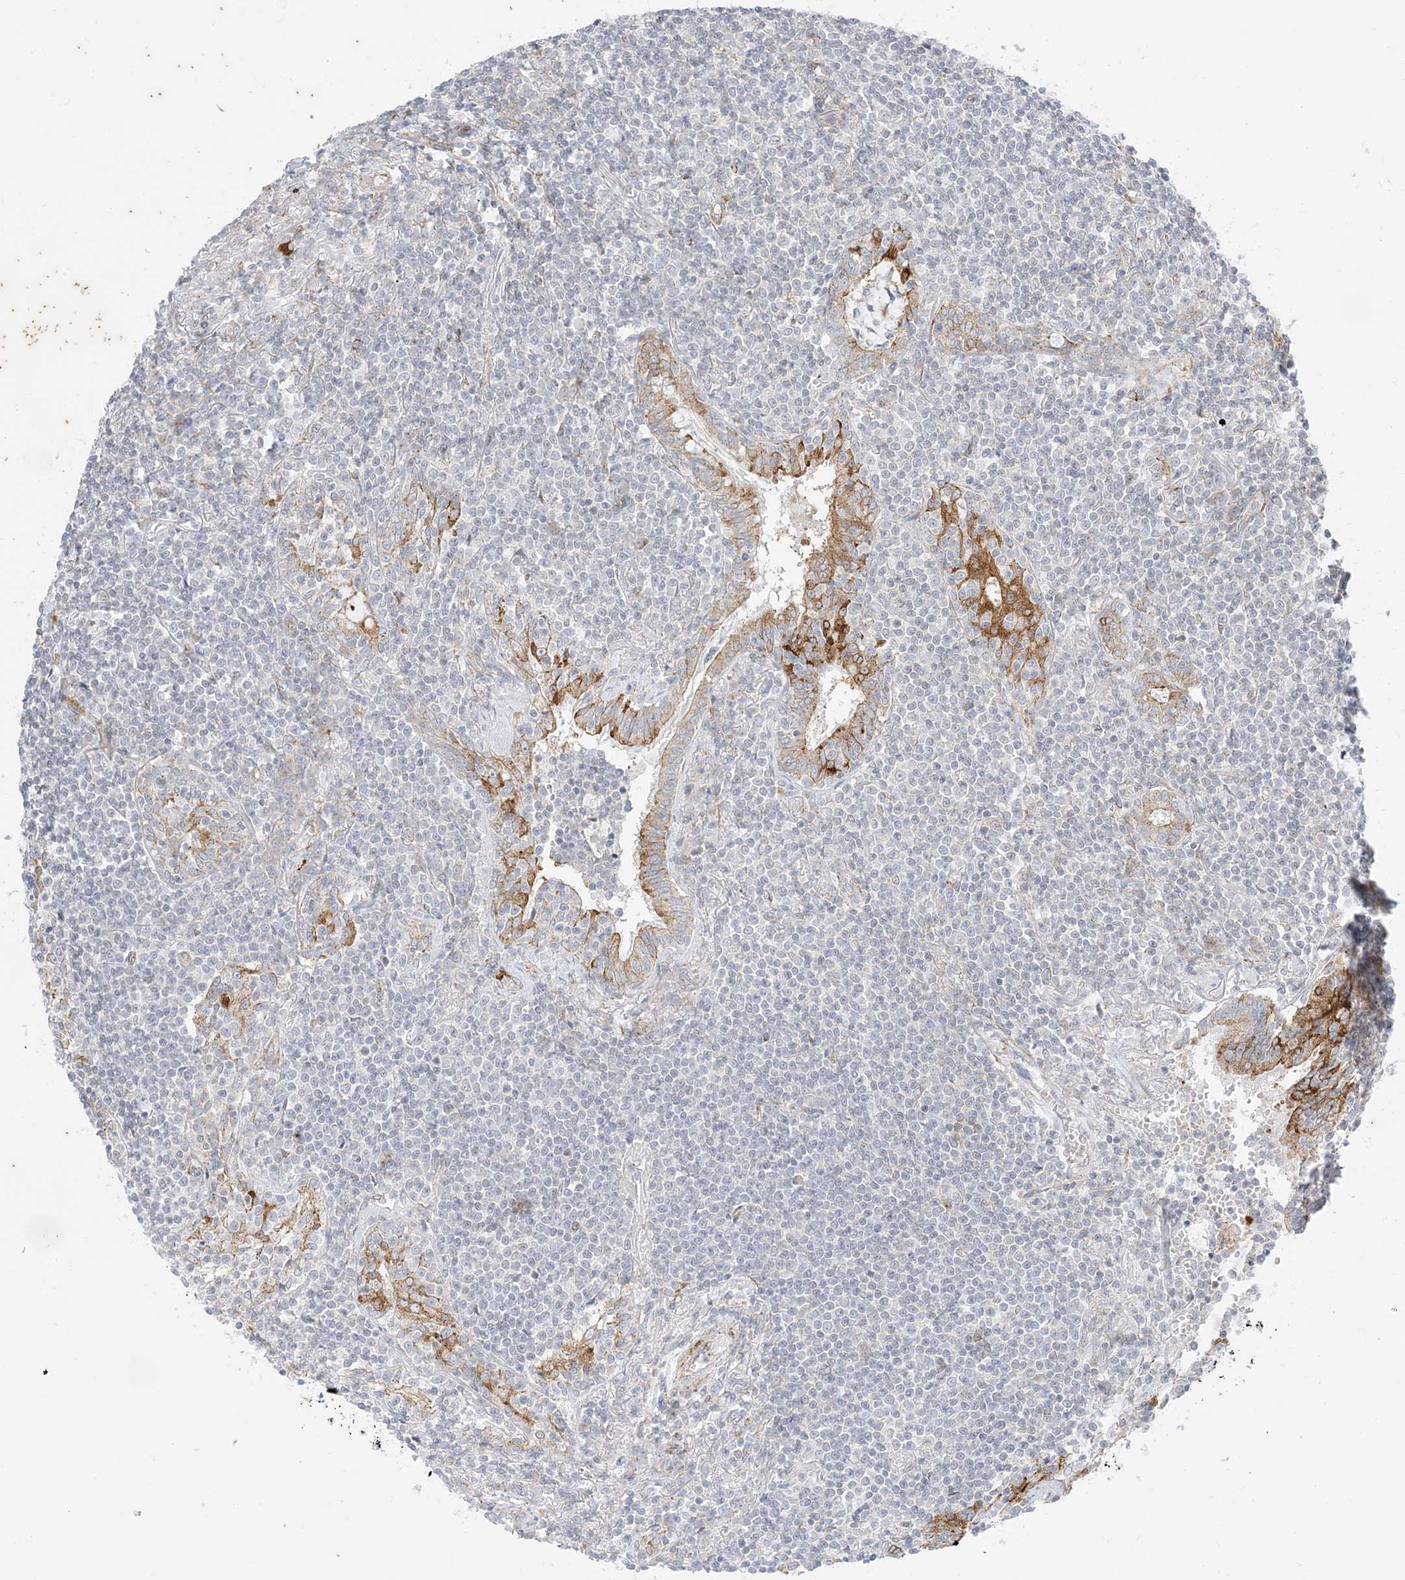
{"staining": {"intensity": "negative", "quantity": "none", "location": "none"}, "tissue": "lymphoma", "cell_type": "Tumor cells", "image_type": "cancer", "snomed": [{"axis": "morphology", "description": "Malignant lymphoma, non-Hodgkin's type, Low grade"}, {"axis": "topography", "description": "Lung"}], "caption": "Immunohistochemical staining of human low-grade malignant lymphoma, non-Hodgkin's type shows no significant positivity in tumor cells.", "gene": "RAC1", "patient": {"sex": "female", "age": 71}}